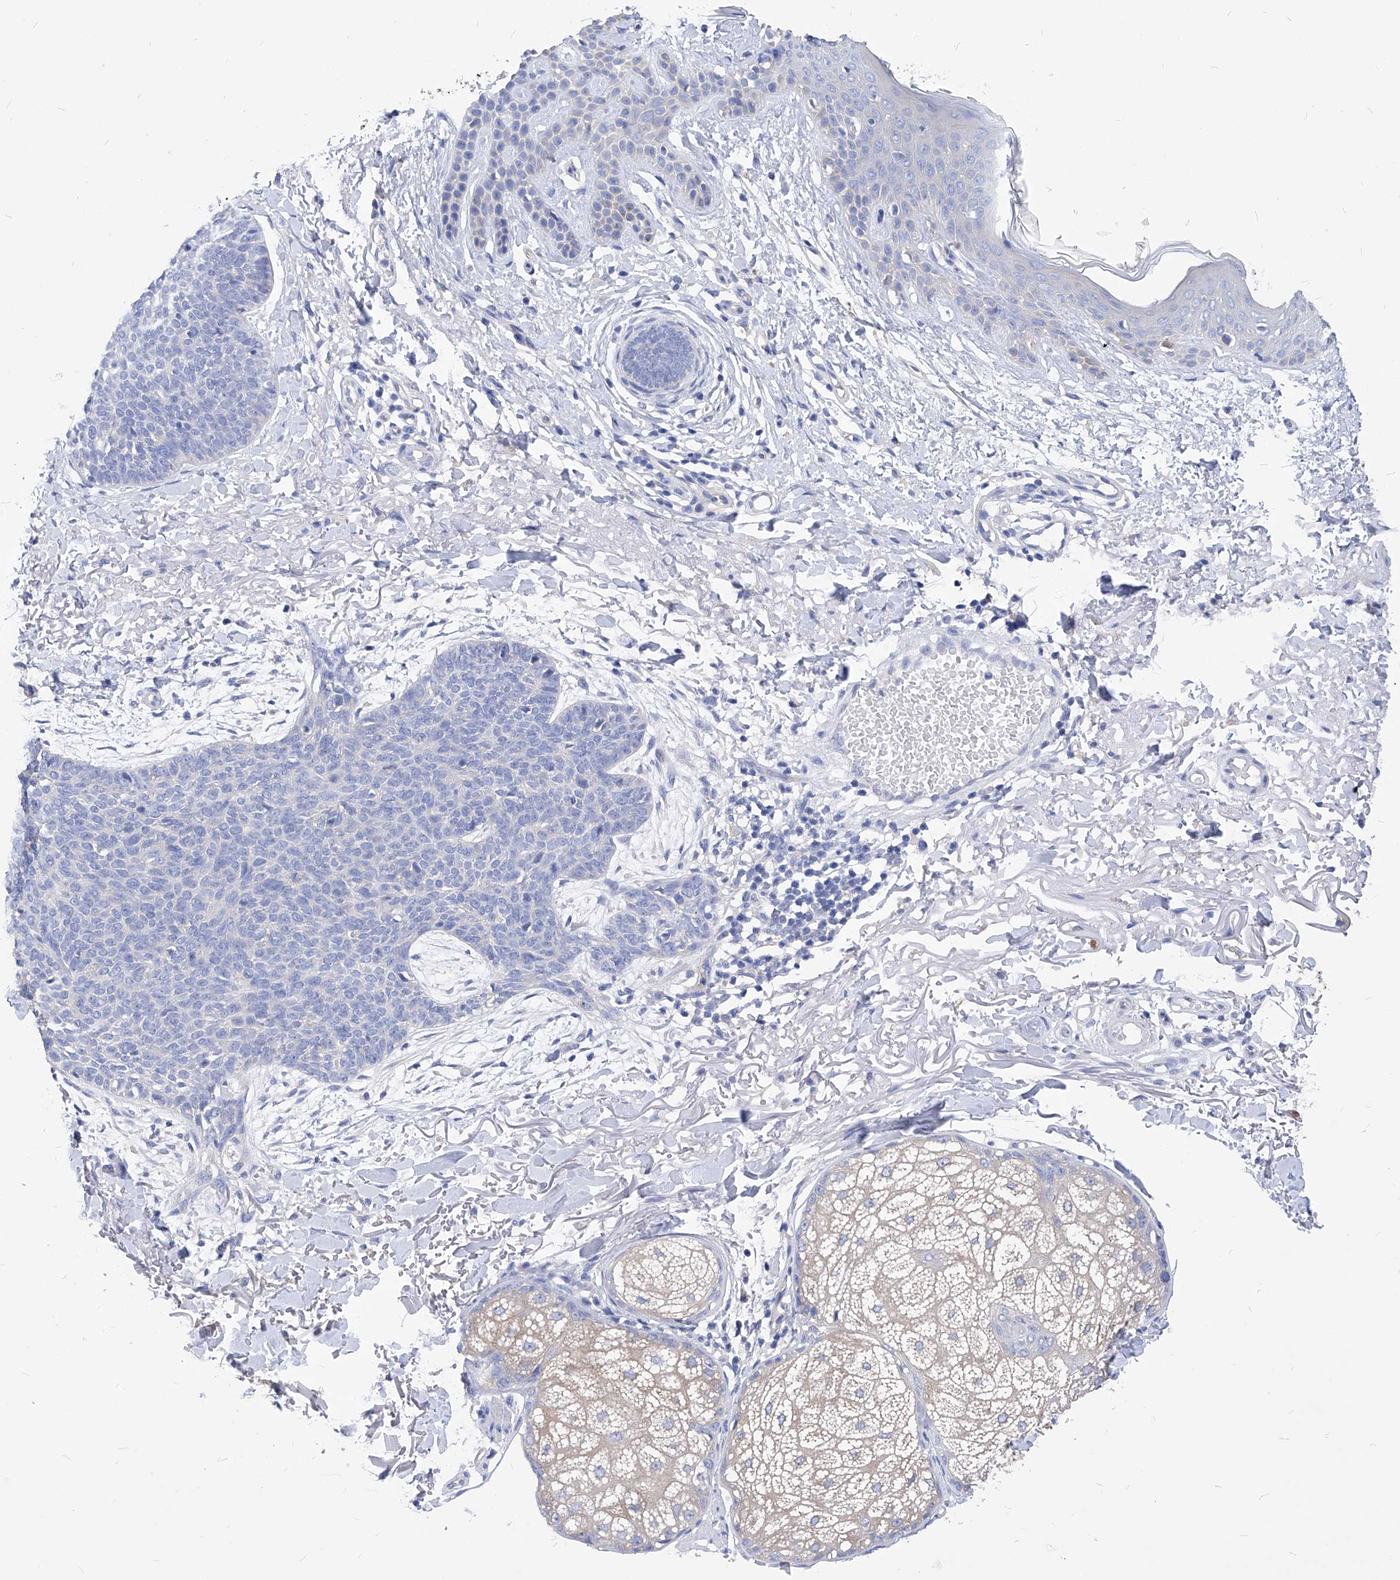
{"staining": {"intensity": "negative", "quantity": "none", "location": "none"}, "tissue": "skin cancer", "cell_type": "Tumor cells", "image_type": "cancer", "snomed": [{"axis": "morphology", "description": "Basal cell carcinoma"}, {"axis": "topography", "description": "Skin"}], "caption": "This is an immunohistochemistry micrograph of human skin cancer (basal cell carcinoma). There is no expression in tumor cells.", "gene": "XPNPEP1", "patient": {"sex": "male", "age": 85}}